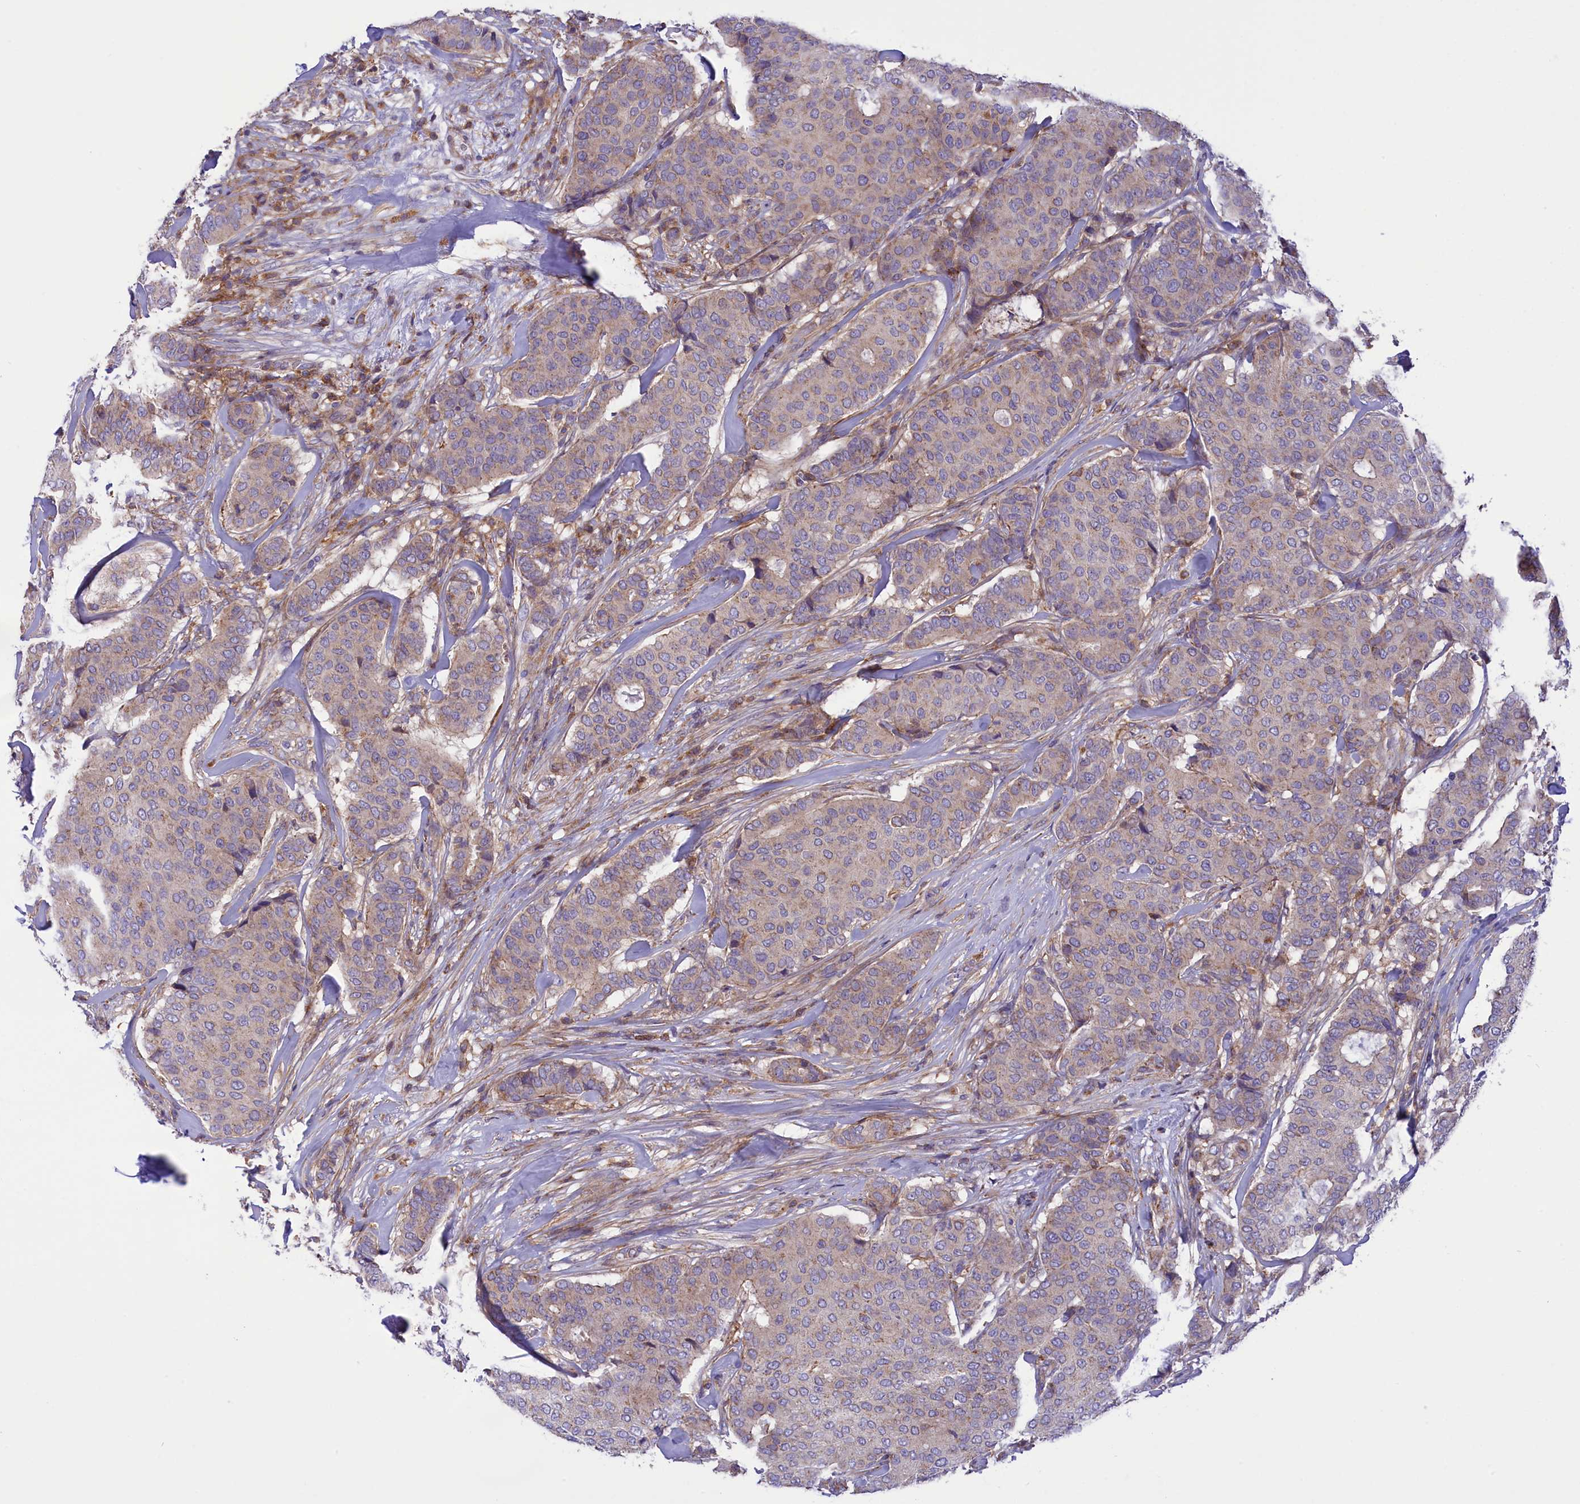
{"staining": {"intensity": "weak", "quantity": "25%-75%", "location": "cytoplasmic/membranous"}, "tissue": "breast cancer", "cell_type": "Tumor cells", "image_type": "cancer", "snomed": [{"axis": "morphology", "description": "Duct carcinoma"}, {"axis": "topography", "description": "Breast"}], "caption": "Breast infiltrating ductal carcinoma tissue shows weak cytoplasmic/membranous expression in about 25%-75% of tumor cells", "gene": "CORO7-PAM16", "patient": {"sex": "female", "age": 75}}